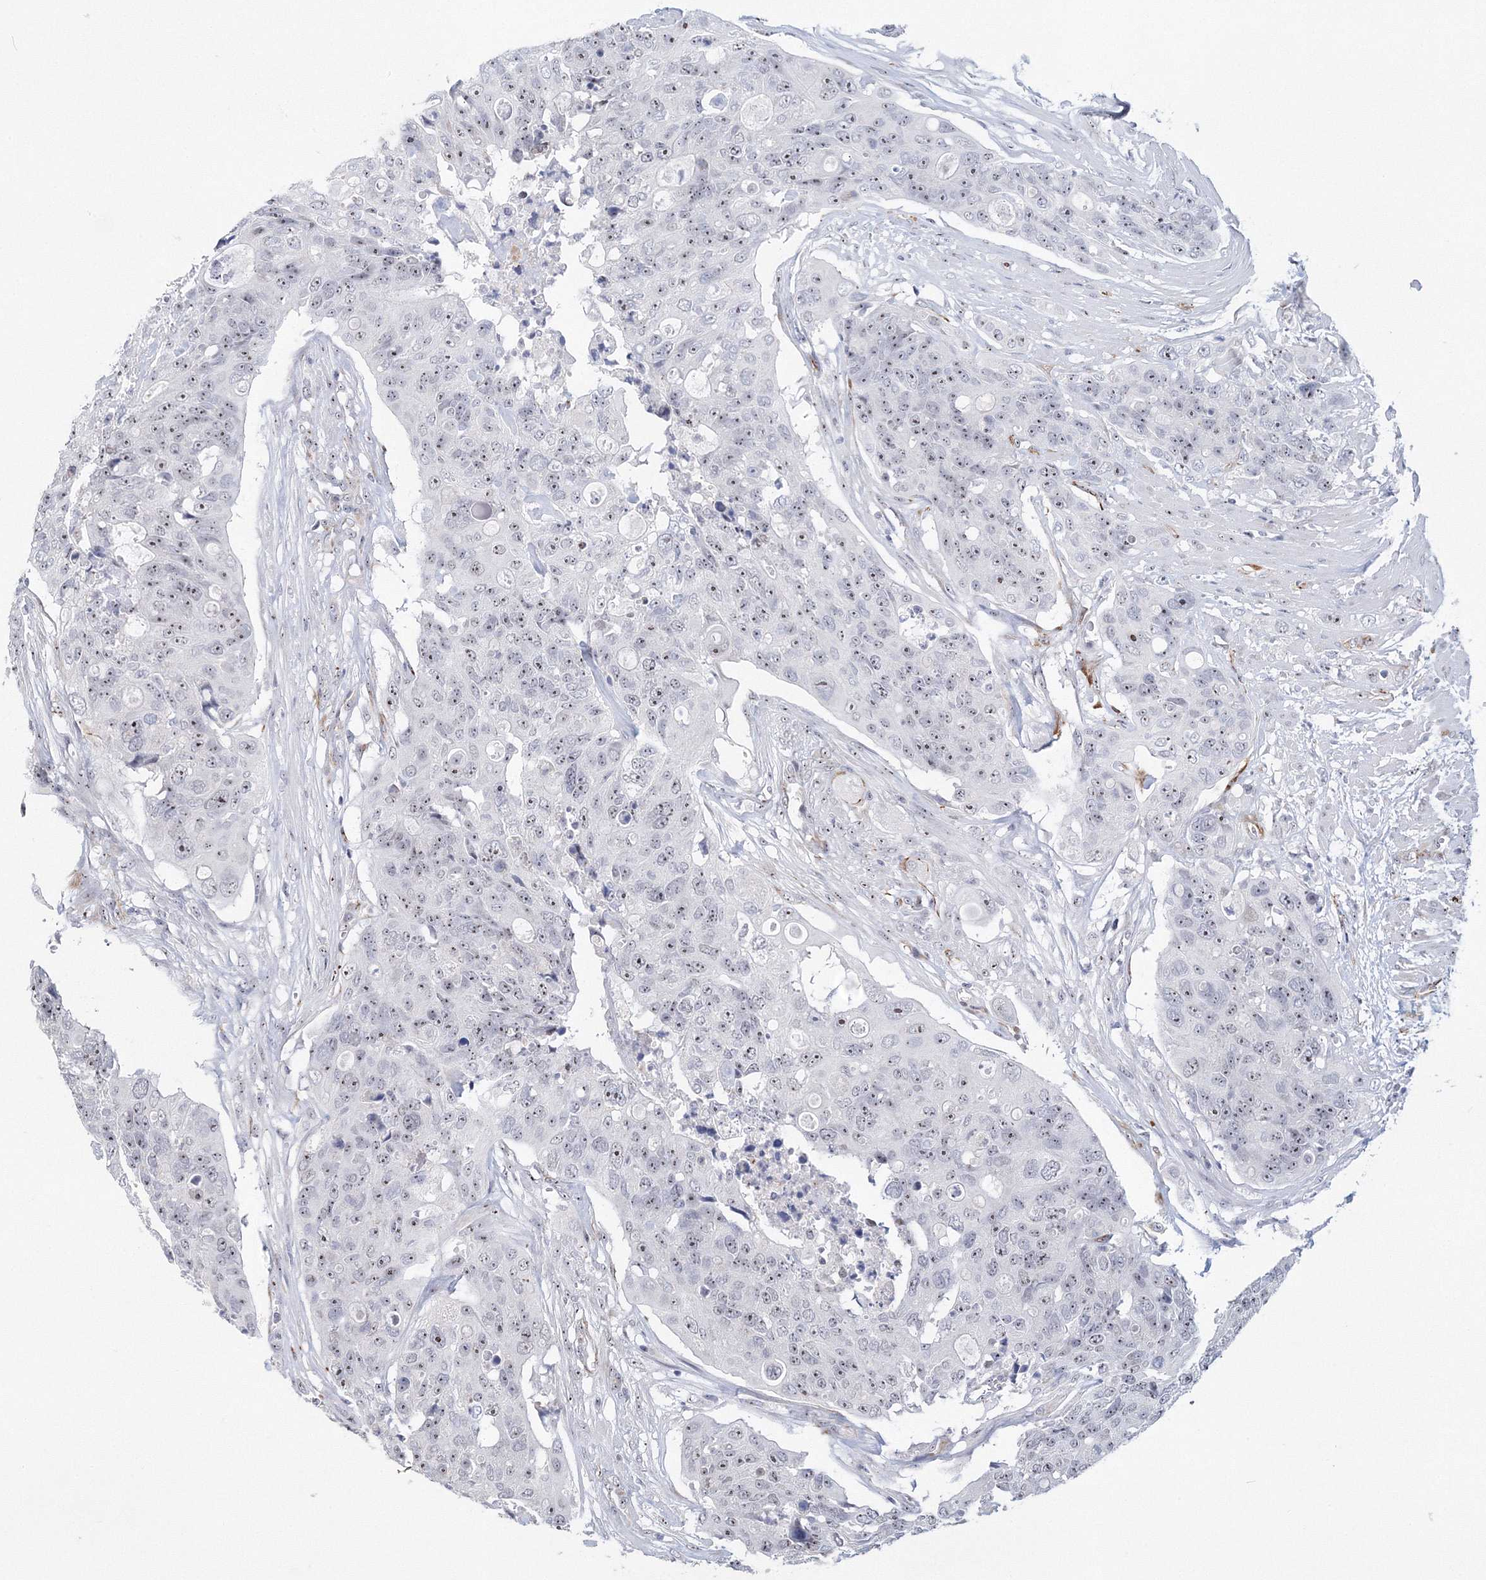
{"staining": {"intensity": "moderate", "quantity": "25%-75%", "location": "nuclear"}, "tissue": "colorectal cancer", "cell_type": "Tumor cells", "image_type": "cancer", "snomed": [{"axis": "morphology", "description": "Adenocarcinoma, NOS"}, {"axis": "topography", "description": "Colon"}], "caption": "High-power microscopy captured an IHC histopathology image of colorectal cancer, revealing moderate nuclear staining in approximately 25%-75% of tumor cells. (IHC, brightfield microscopy, high magnification).", "gene": "SIRT7", "patient": {"sex": "female", "age": 57}}